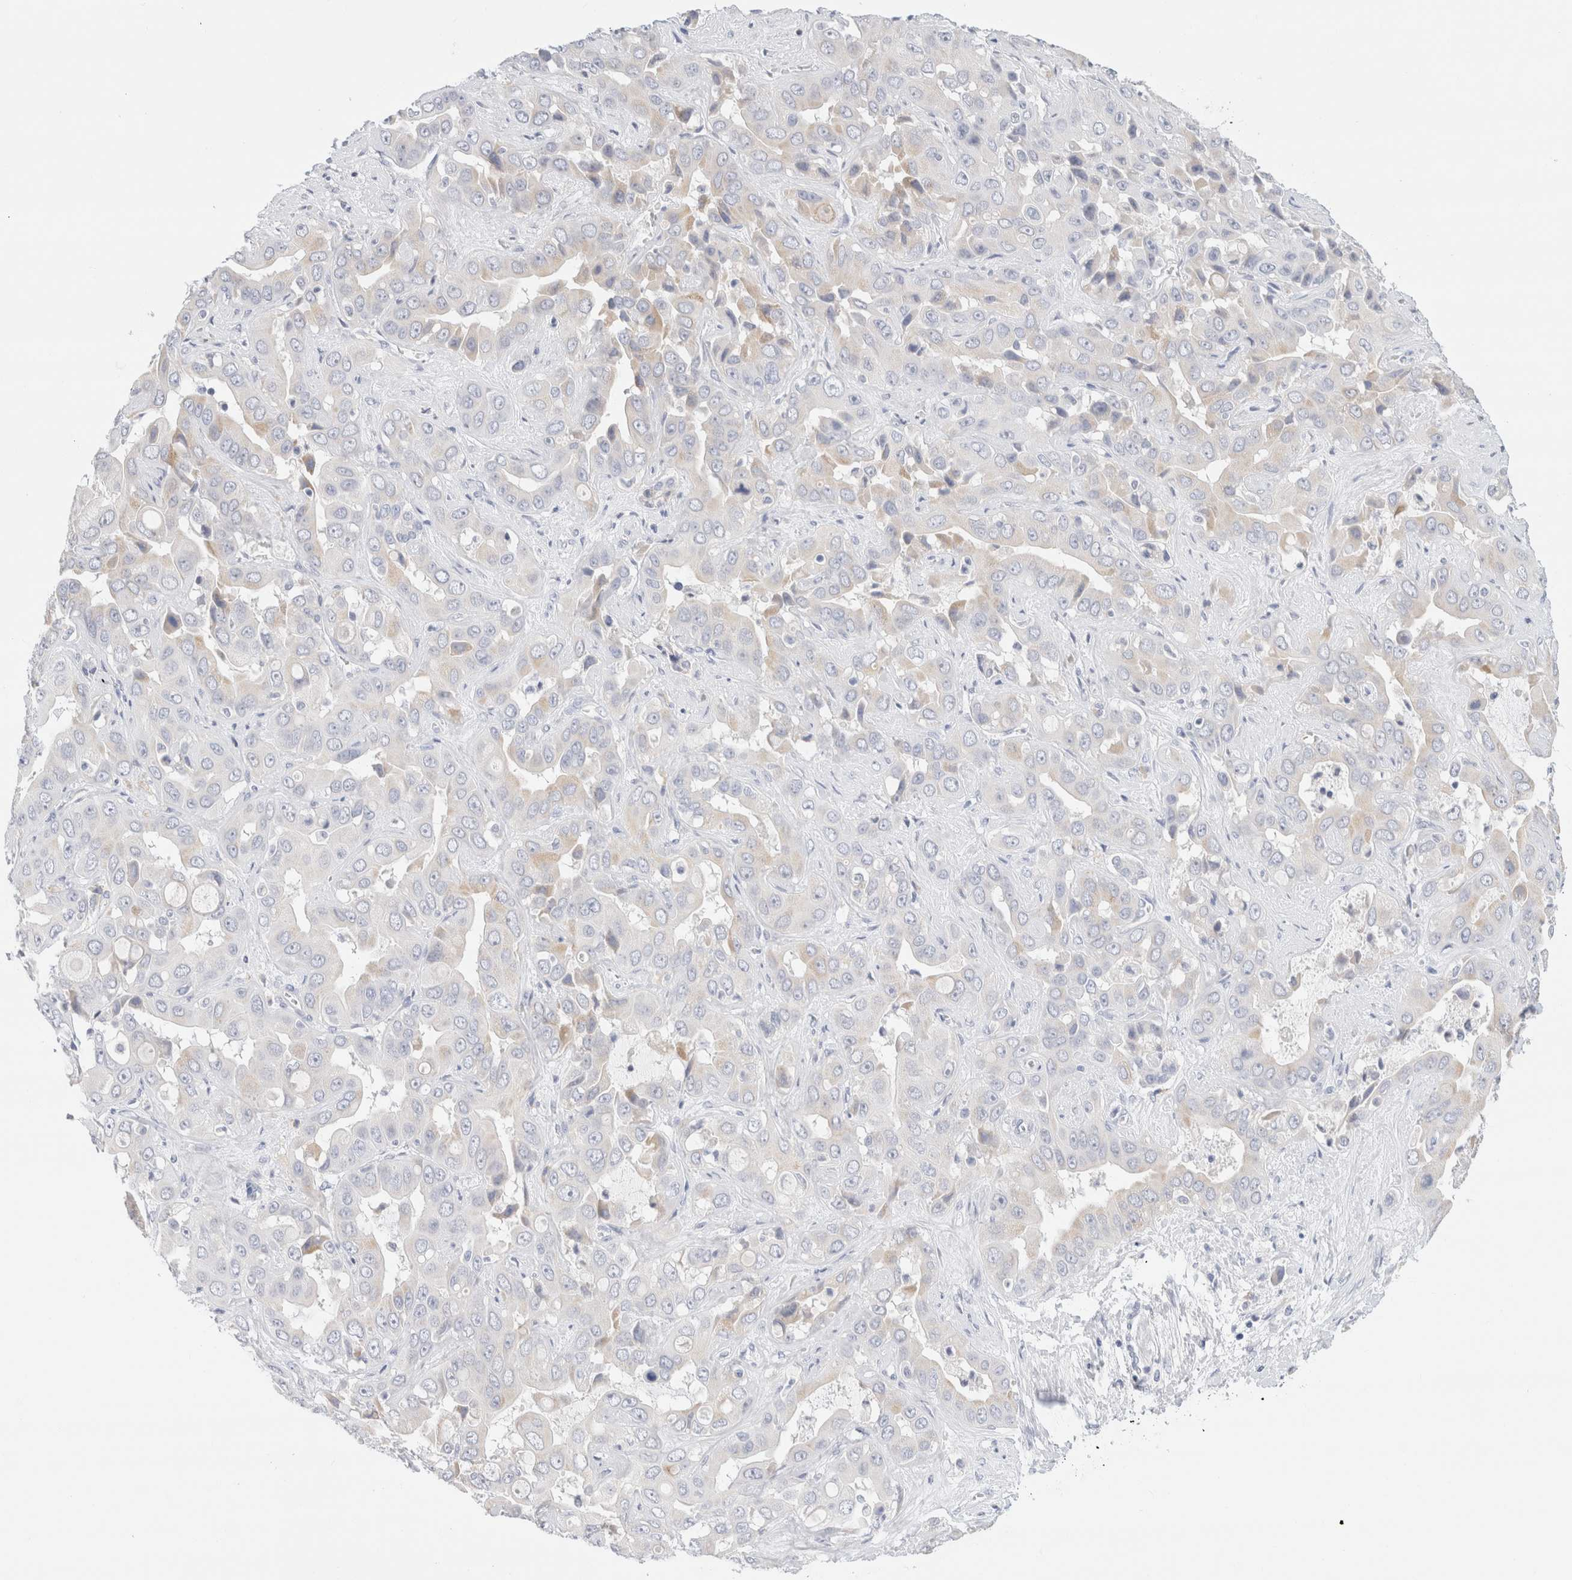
{"staining": {"intensity": "negative", "quantity": "none", "location": "none"}, "tissue": "liver cancer", "cell_type": "Tumor cells", "image_type": "cancer", "snomed": [{"axis": "morphology", "description": "Cholangiocarcinoma"}, {"axis": "topography", "description": "Liver"}], "caption": "This image is of liver cancer stained with IHC to label a protein in brown with the nuclei are counter-stained blue. There is no expression in tumor cells.", "gene": "GADD45G", "patient": {"sex": "female", "age": 52}}